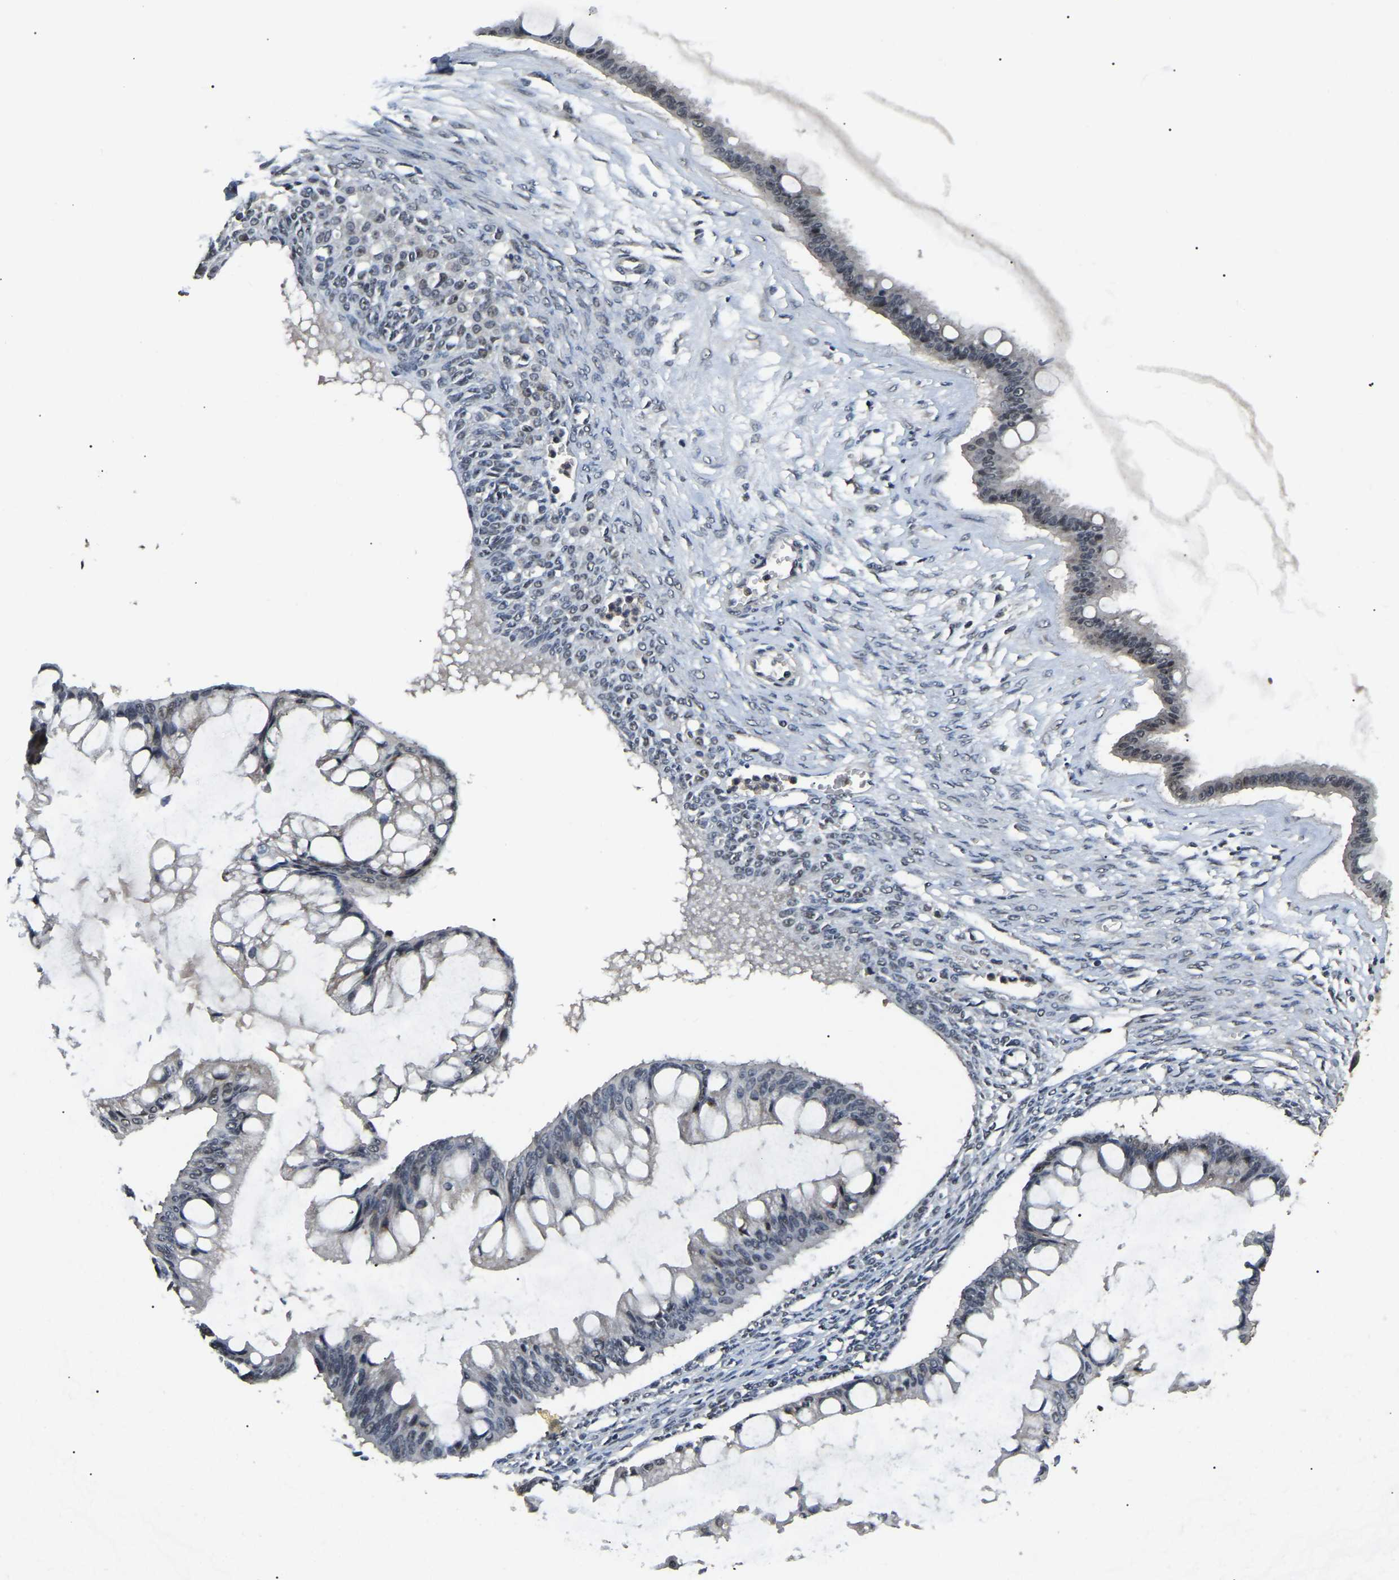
{"staining": {"intensity": "negative", "quantity": "none", "location": "none"}, "tissue": "ovarian cancer", "cell_type": "Tumor cells", "image_type": "cancer", "snomed": [{"axis": "morphology", "description": "Cystadenocarcinoma, mucinous, NOS"}, {"axis": "topography", "description": "Ovary"}], "caption": "This is an immunohistochemistry micrograph of mucinous cystadenocarcinoma (ovarian). There is no expression in tumor cells.", "gene": "PPM1E", "patient": {"sex": "female", "age": 73}}